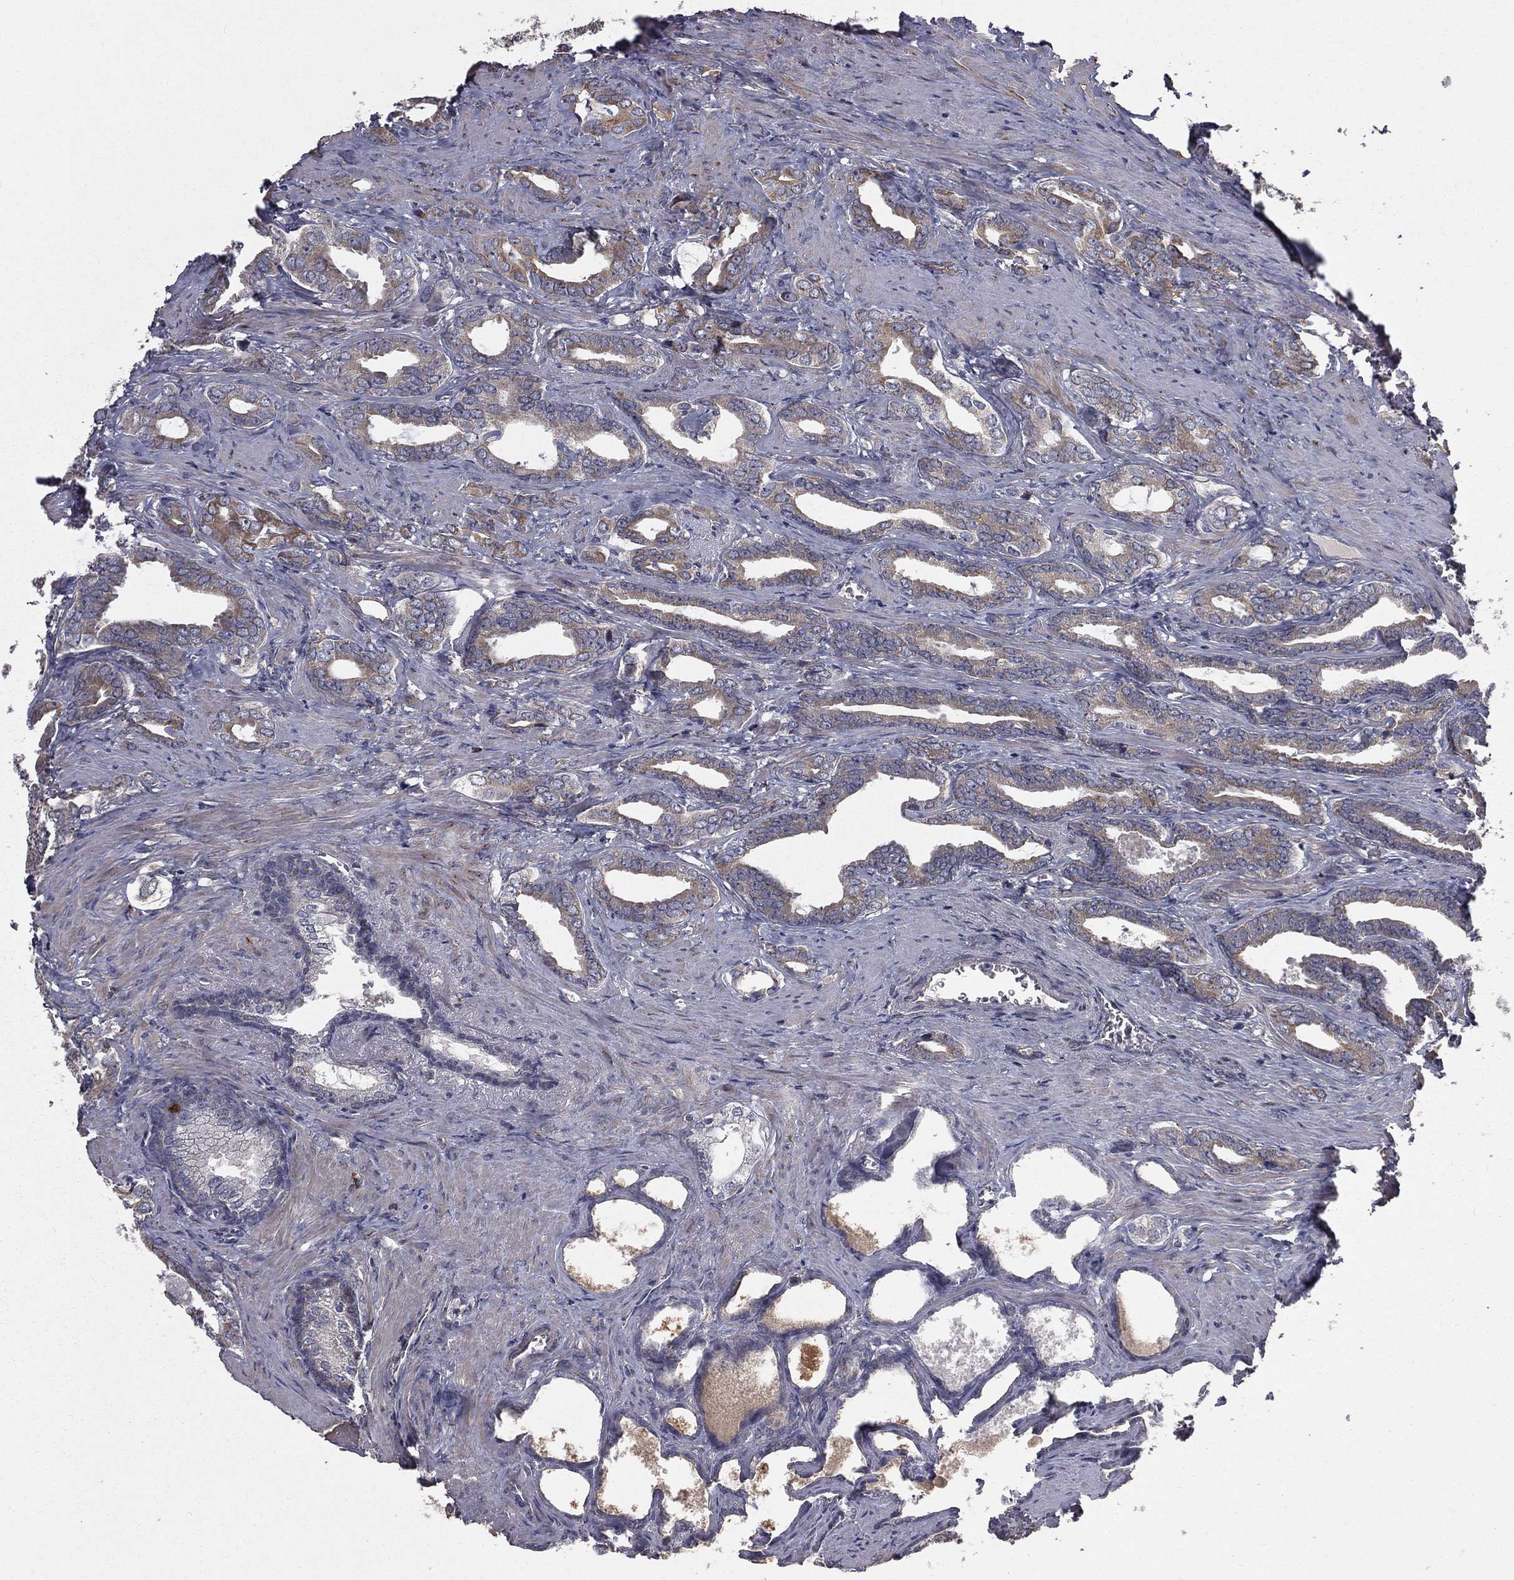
{"staining": {"intensity": "weak", "quantity": "25%-75%", "location": "cytoplasmic/membranous"}, "tissue": "prostate cancer", "cell_type": "Tumor cells", "image_type": "cancer", "snomed": [{"axis": "morphology", "description": "Adenocarcinoma, NOS"}, {"axis": "topography", "description": "Prostate"}], "caption": "A brown stain labels weak cytoplasmic/membranous positivity of a protein in human prostate adenocarcinoma tumor cells.", "gene": "OLFML1", "patient": {"sex": "male", "age": 66}}